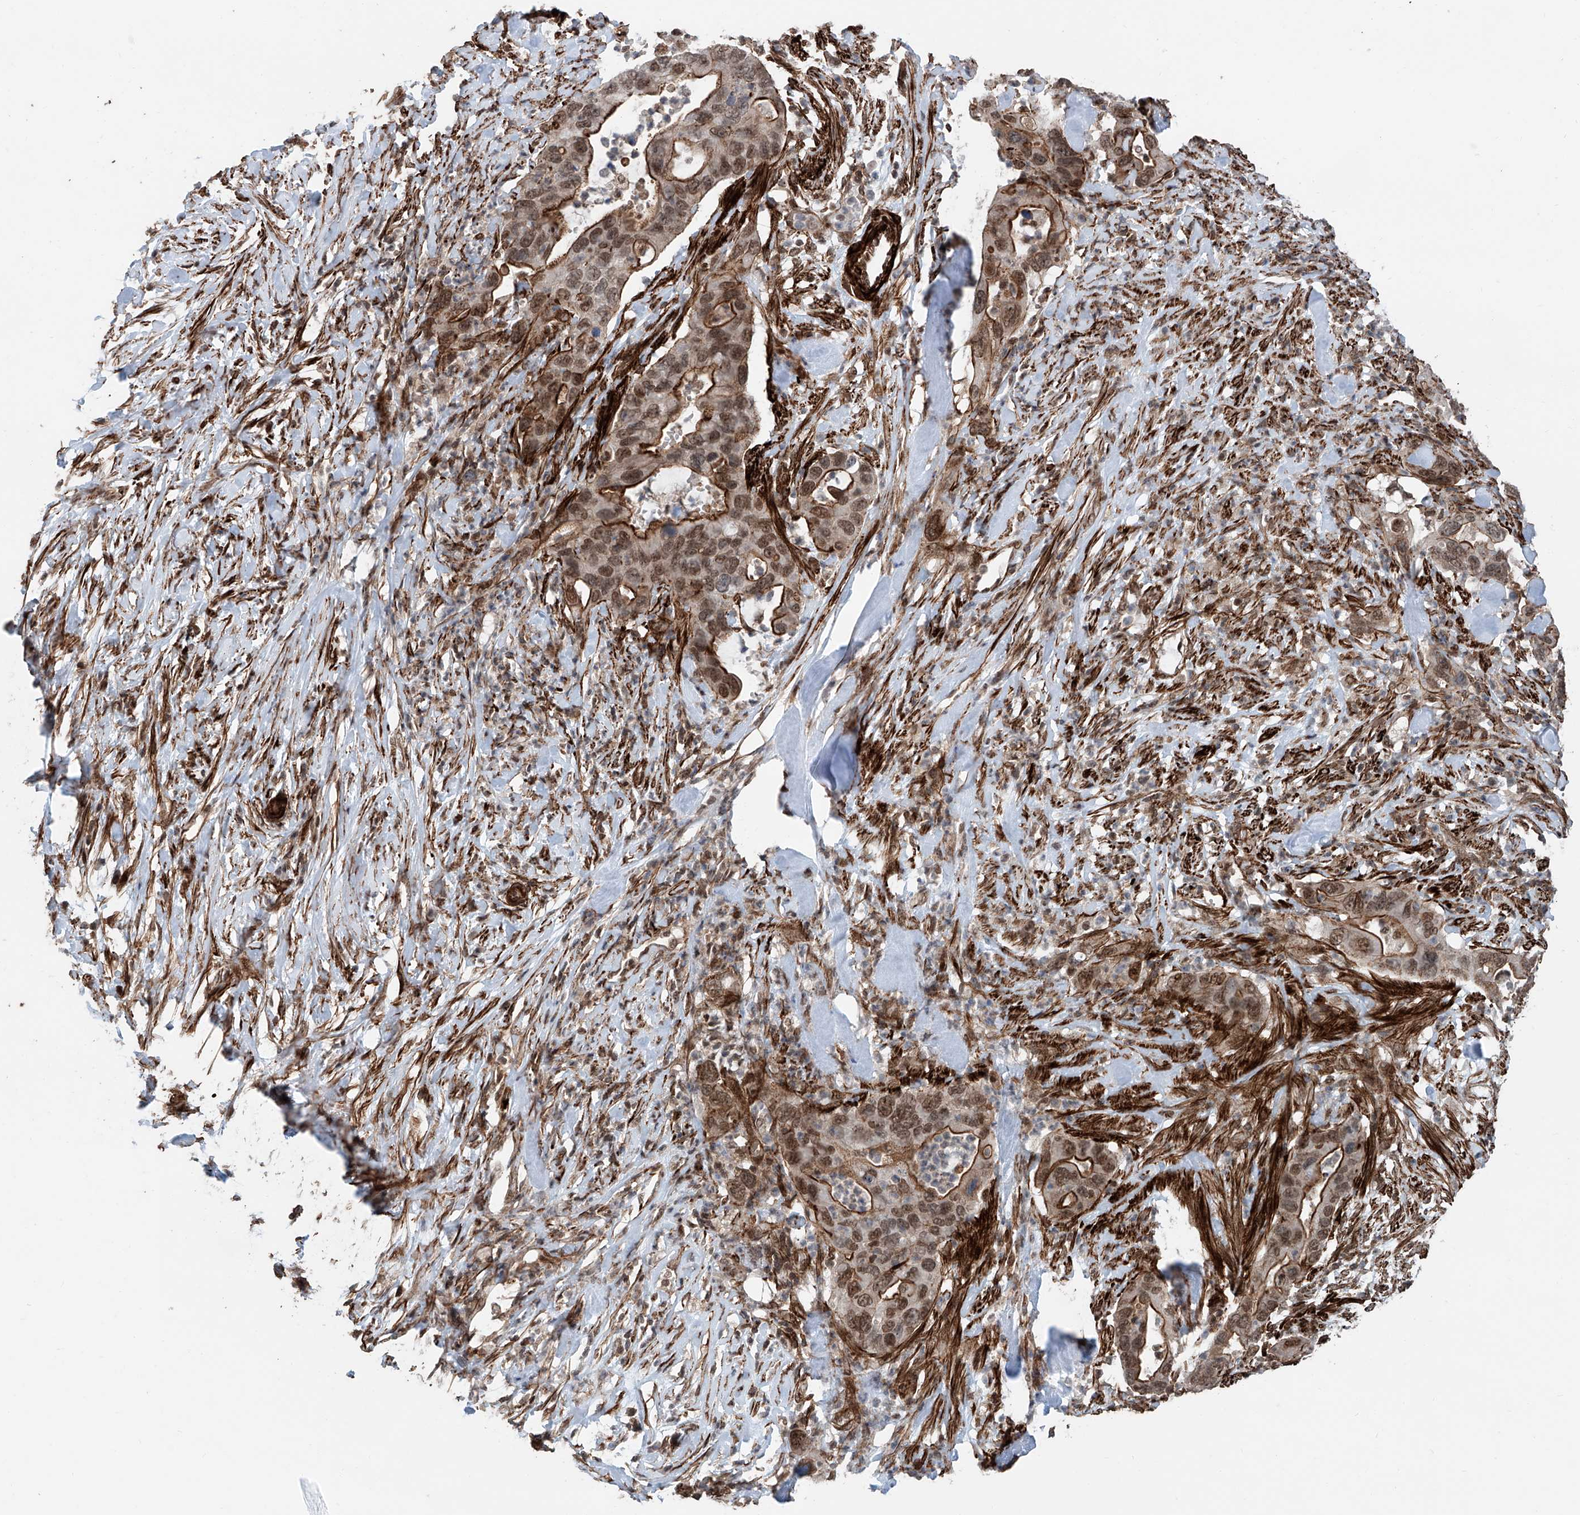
{"staining": {"intensity": "moderate", "quantity": ">75%", "location": "cytoplasmic/membranous,nuclear"}, "tissue": "pancreatic cancer", "cell_type": "Tumor cells", "image_type": "cancer", "snomed": [{"axis": "morphology", "description": "Adenocarcinoma, NOS"}, {"axis": "topography", "description": "Pancreas"}], "caption": "Protein staining of pancreatic cancer (adenocarcinoma) tissue shows moderate cytoplasmic/membranous and nuclear positivity in approximately >75% of tumor cells.", "gene": "SDE2", "patient": {"sex": "female", "age": 71}}